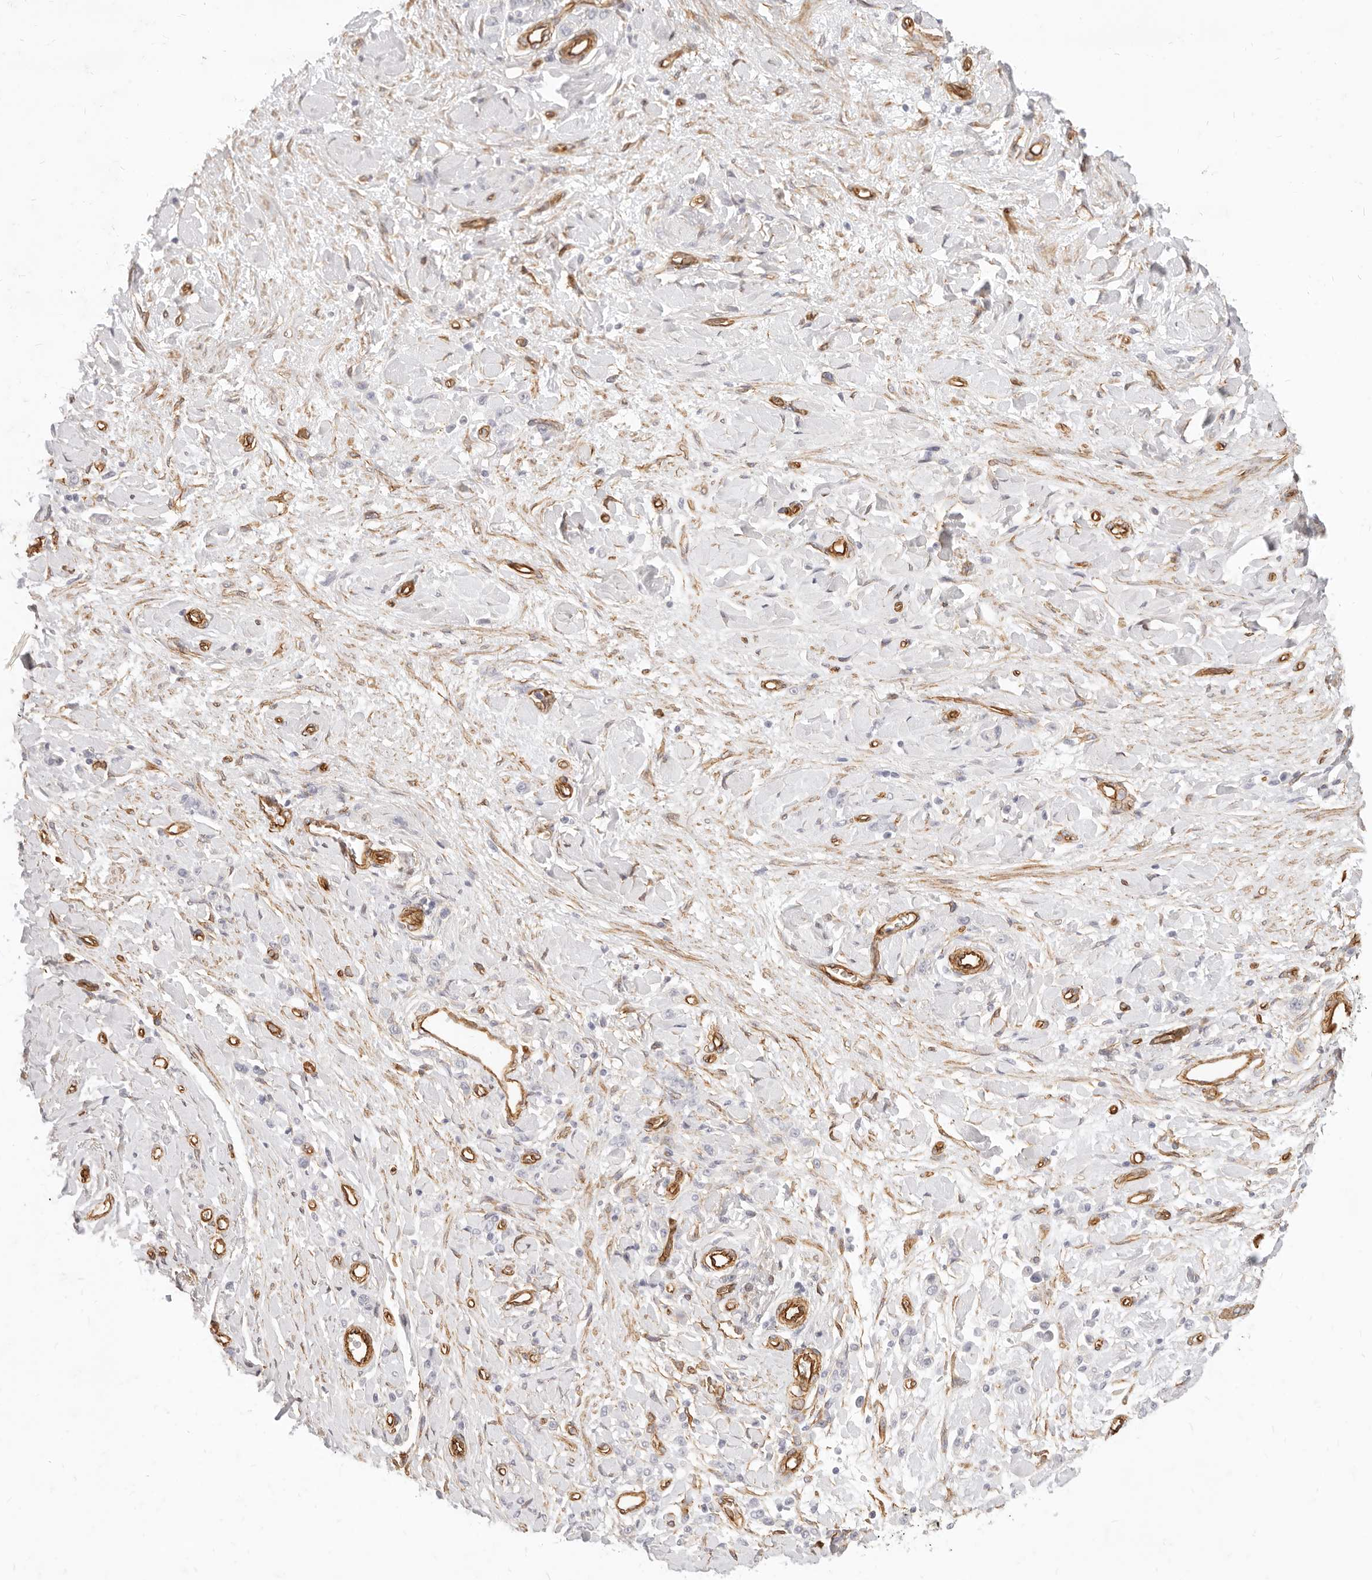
{"staining": {"intensity": "negative", "quantity": "none", "location": "none"}, "tissue": "stomach cancer", "cell_type": "Tumor cells", "image_type": "cancer", "snomed": [{"axis": "morphology", "description": "Normal tissue, NOS"}, {"axis": "morphology", "description": "Adenocarcinoma, NOS"}, {"axis": "topography", "description": "Stomach"}], "caption": "Immunohistochemistry (IHC) micrograph of human stomach cancer (adenocarcinoma) stained for a protein (brown), which shows no staining in tumor cells.", "gene": "NUS1", "patient": {"sex": "male", "age": 82}}